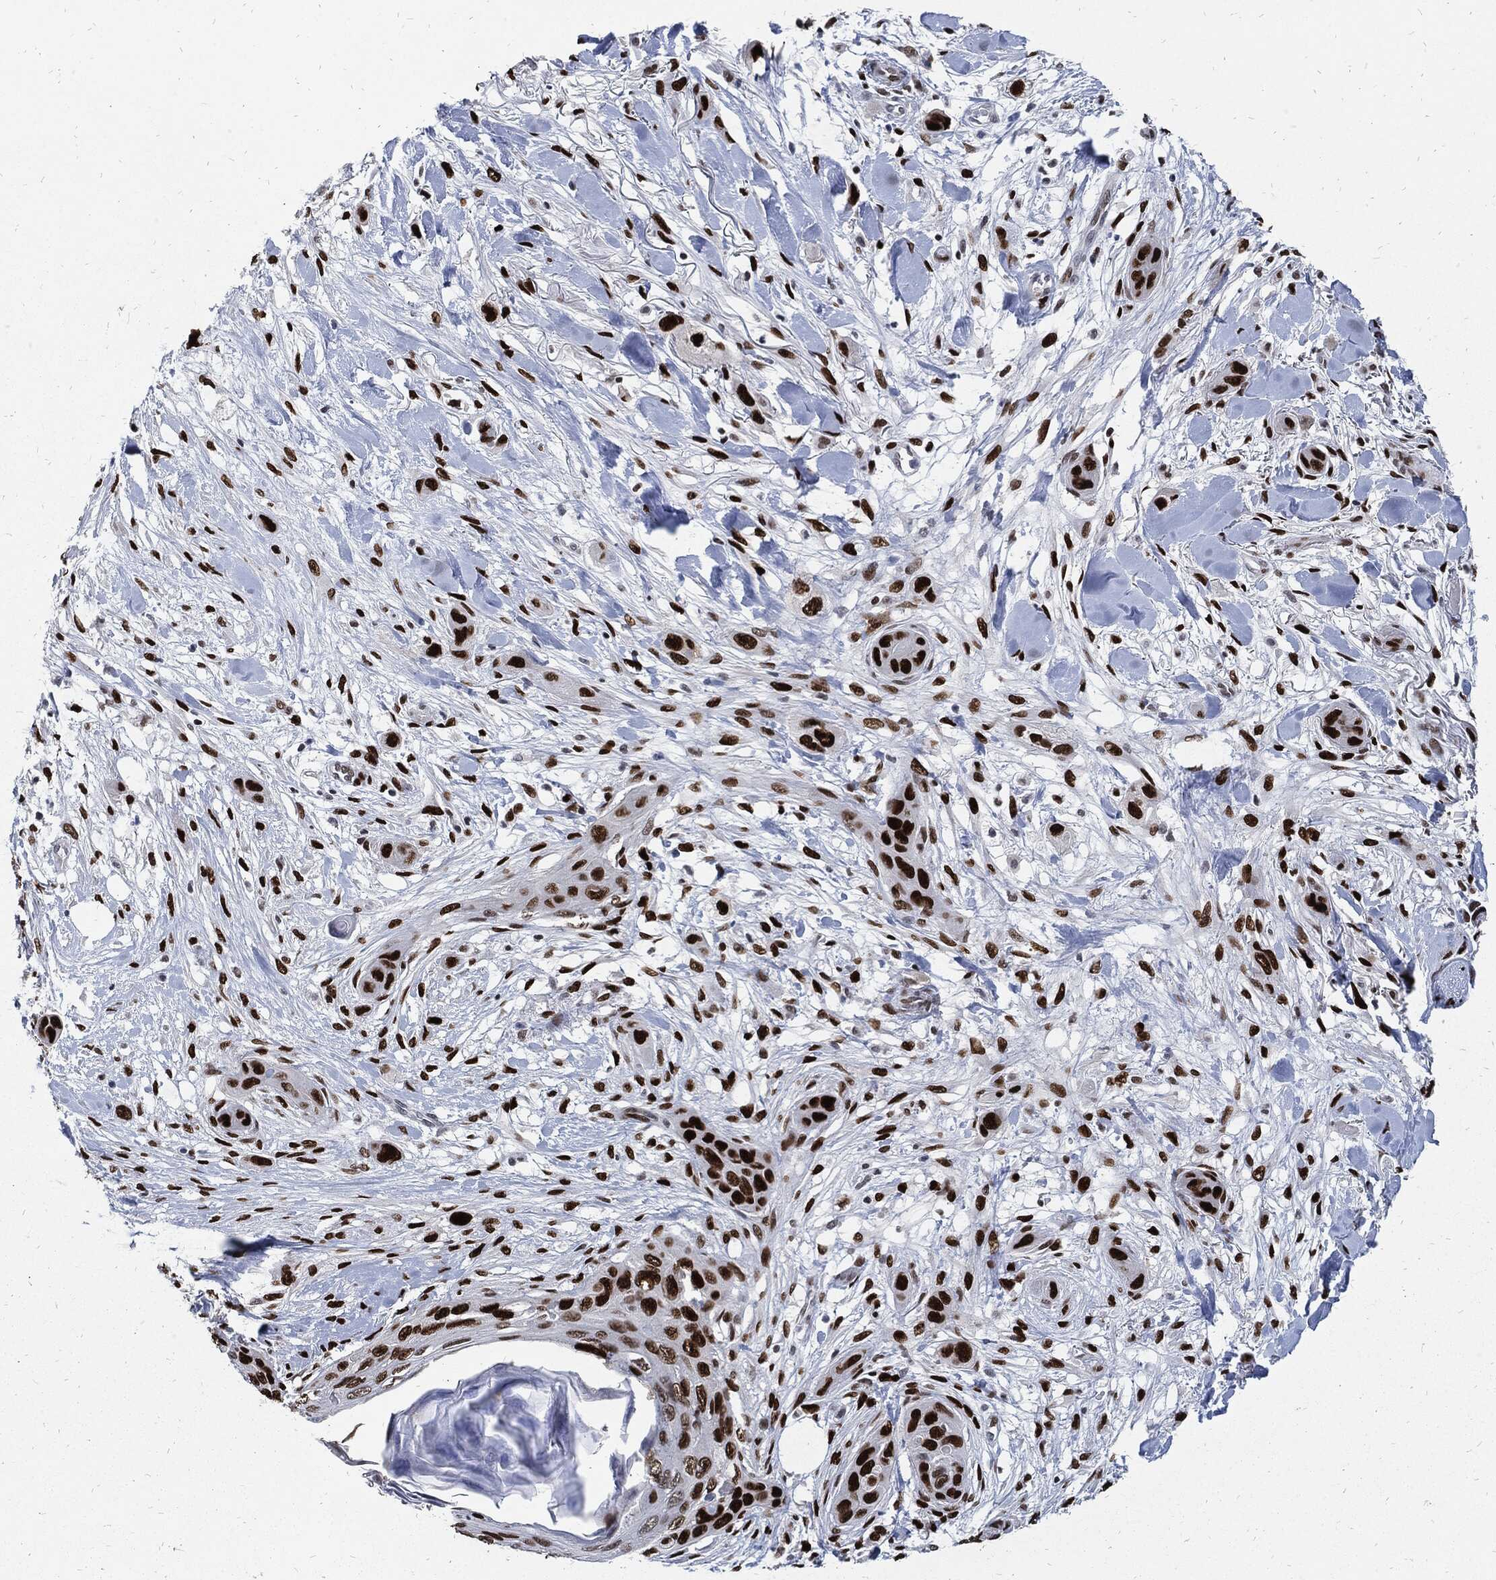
{"staining": {"intensity": "strong", "quantity": ">75%", "location": "nuclear"}, "tissue": "skin cancer", "cell_type": "Tumor cells", "image_type": "cancer", "snomed": [{"axis": "morphology", "description": "Squamous cell carcinoma, NOS"}, {"axis": "topography", "description": "Skin"}], "caption": "IHC of squamous cell carcinoma (skin) reveals high levels of strong nuclear staining in about >75% of tumor cells. The protein of interest is shown in brown color, while the nuclei are stained blue.", "gene": "JUN", "patient": {"sex": "male", "age": 78}}